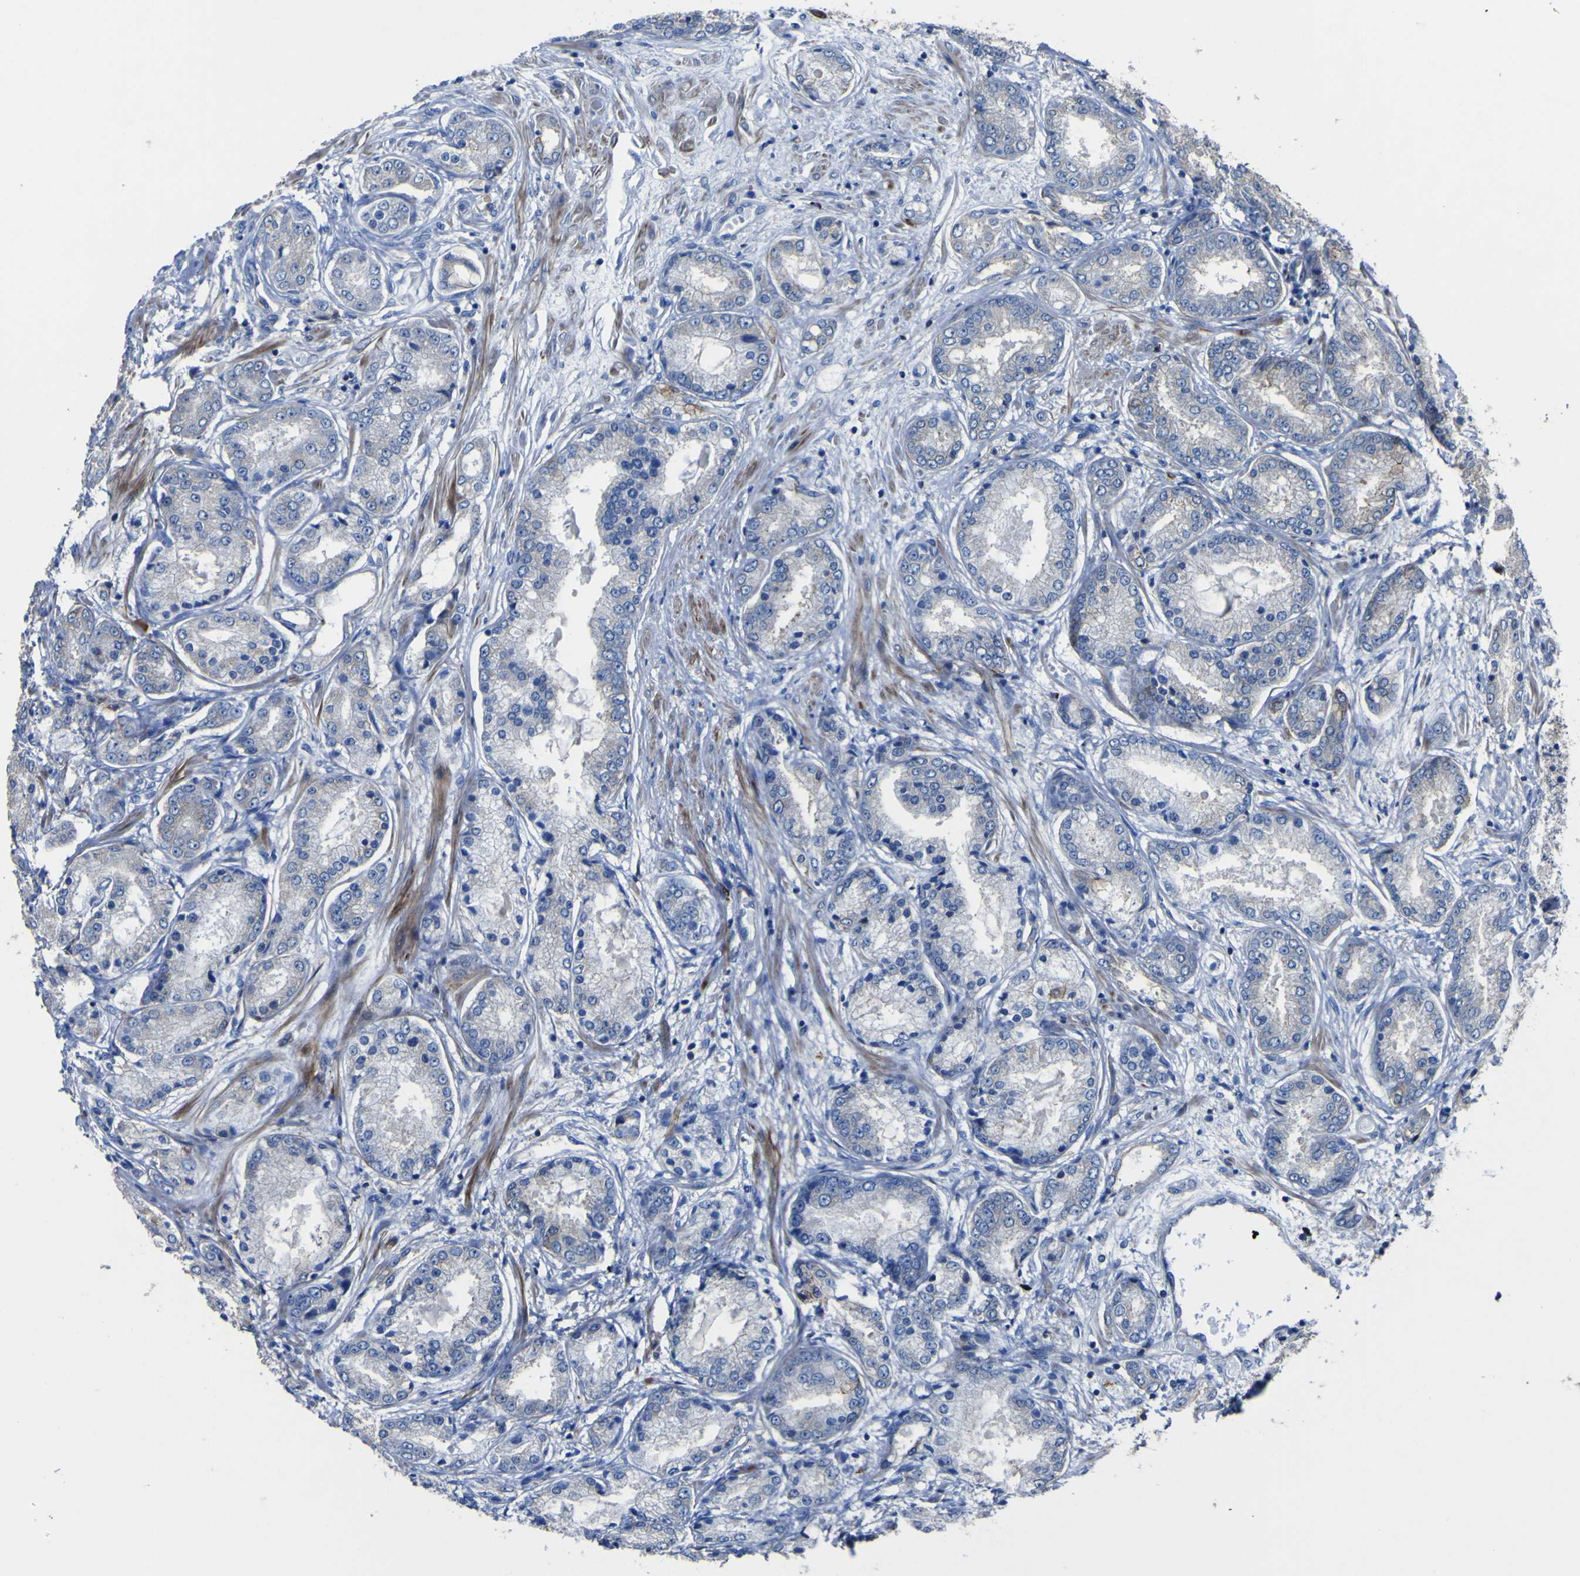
{"staining": {"intensity": "negative", "quantity": "none", "location": "none"}, "tissue": "prostate cancer", "cell_type": "Tumor cells", "image_type": "cancer", "snomed": [{"axis": "morphology", "description": "Adenocarcinoma, High grade"}, {"axis": "topography", "description": "Prostate"}], "caption": "A high-resolution histopathology image shows immunohistochemistry staining of high-grade adenocarcinoma (prostate), which displays no significant positivity in tumor cells.", "gene": "AGO4", "patient": {"sex": "male", "age": 59}}